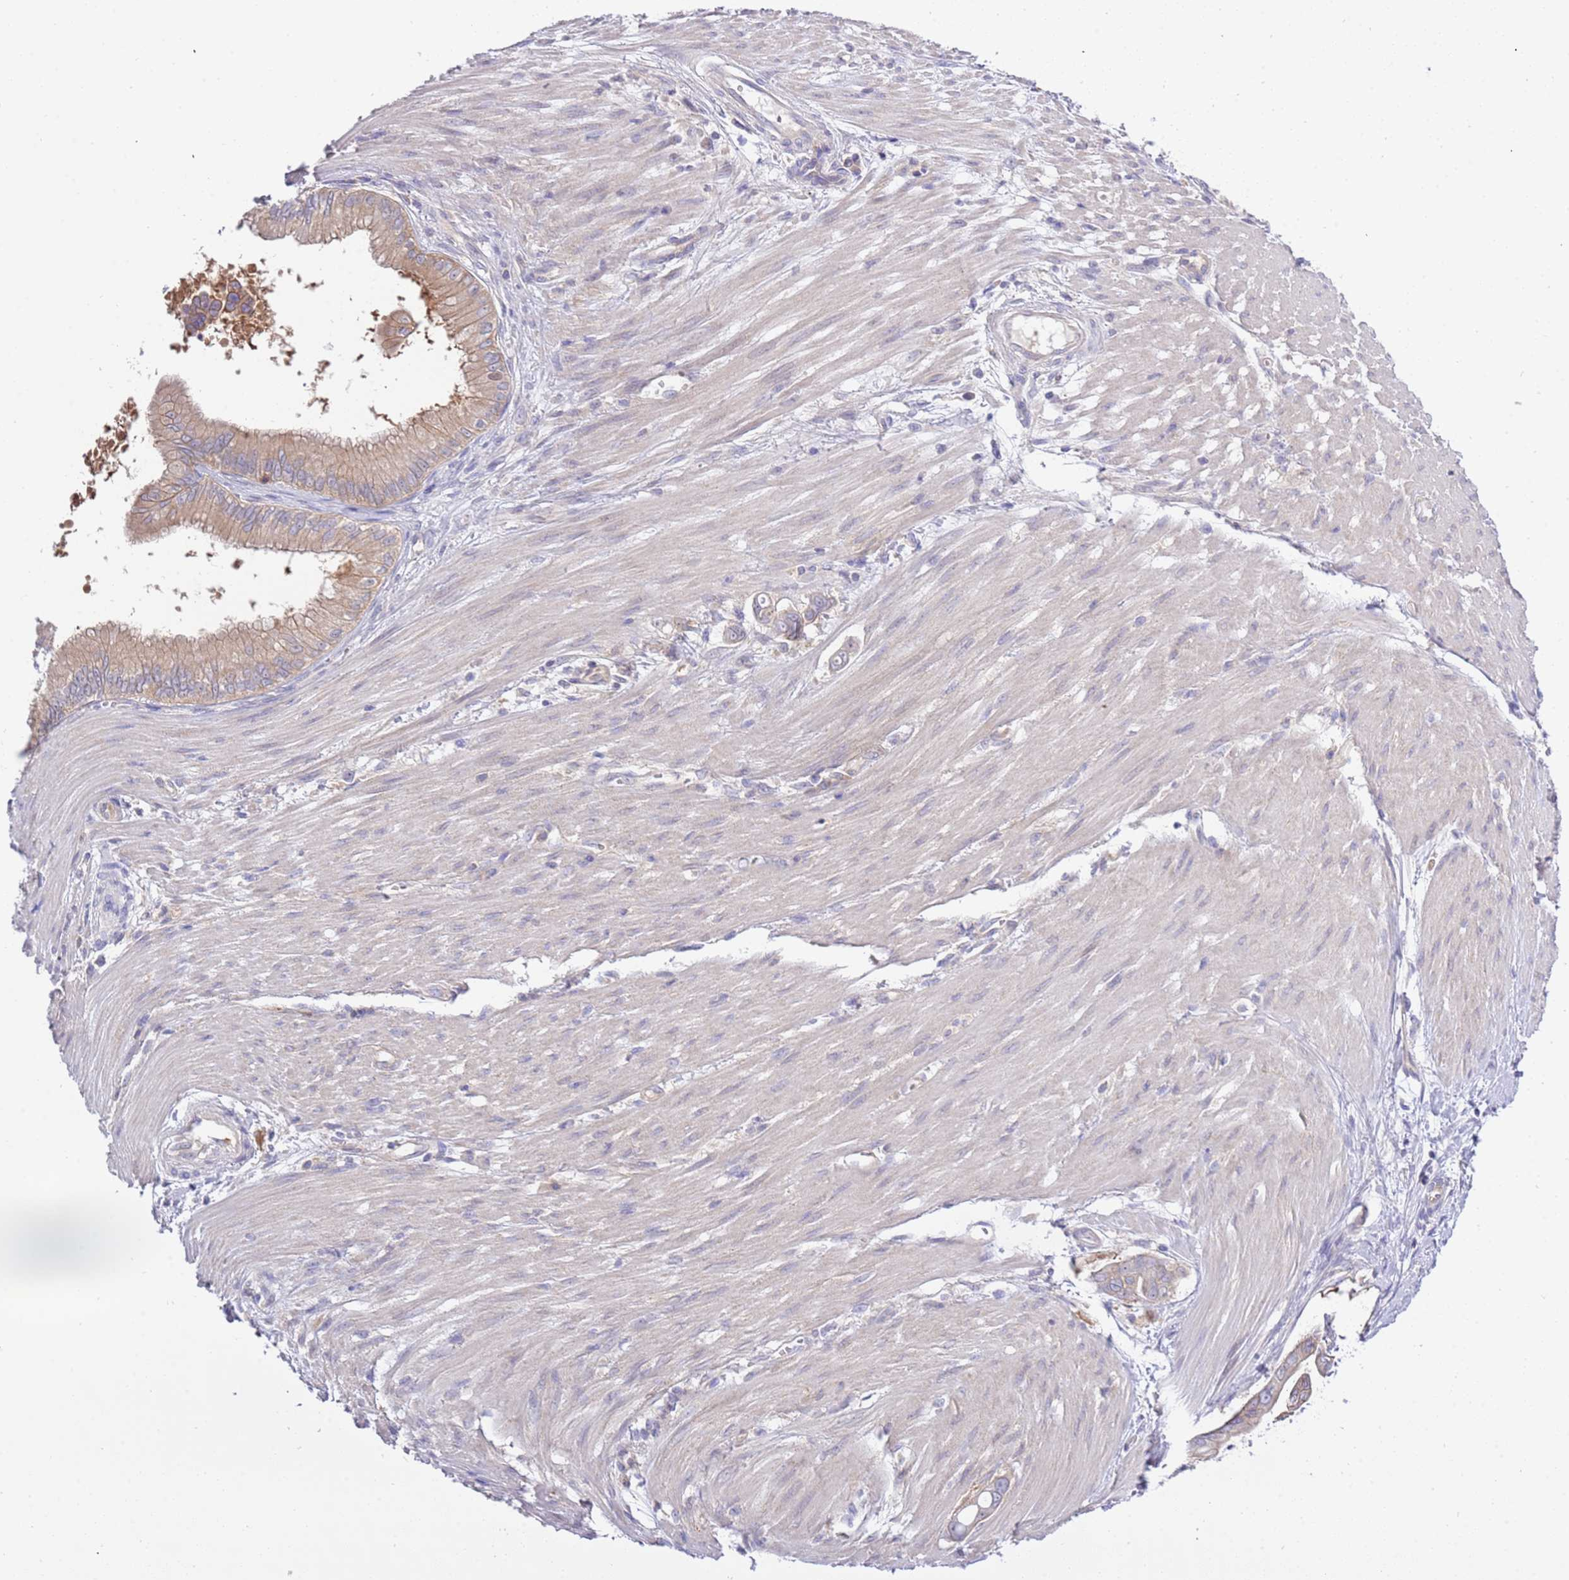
{"staining": {"intensity": "weak", "quantity": "25%-75%", "location": "cytoplasmic/membranous"}, "tissue": "pancreatic cancer", "cell_type": "Tumor cells", "image_type": "cancer", "snomed": [{"axis": "morphology", "description": "Adenocarcinoma, NOS"}, {"axis": "topography", "description": "Pancreas"}], "caption": "The photomicrograph shows immunohistochemical staining of pancreatic adenocarcinoma. There is weak cytoplasmic/membranous positivity is appreciated in approximately 25%-75% of tumor cells. Using DAB (brown) and hematoxylin (blue) stains, captured at high magnification using brightfield microscopy.", "gene": "STIP1", "patient": {"sex": "male", "age": 71}}